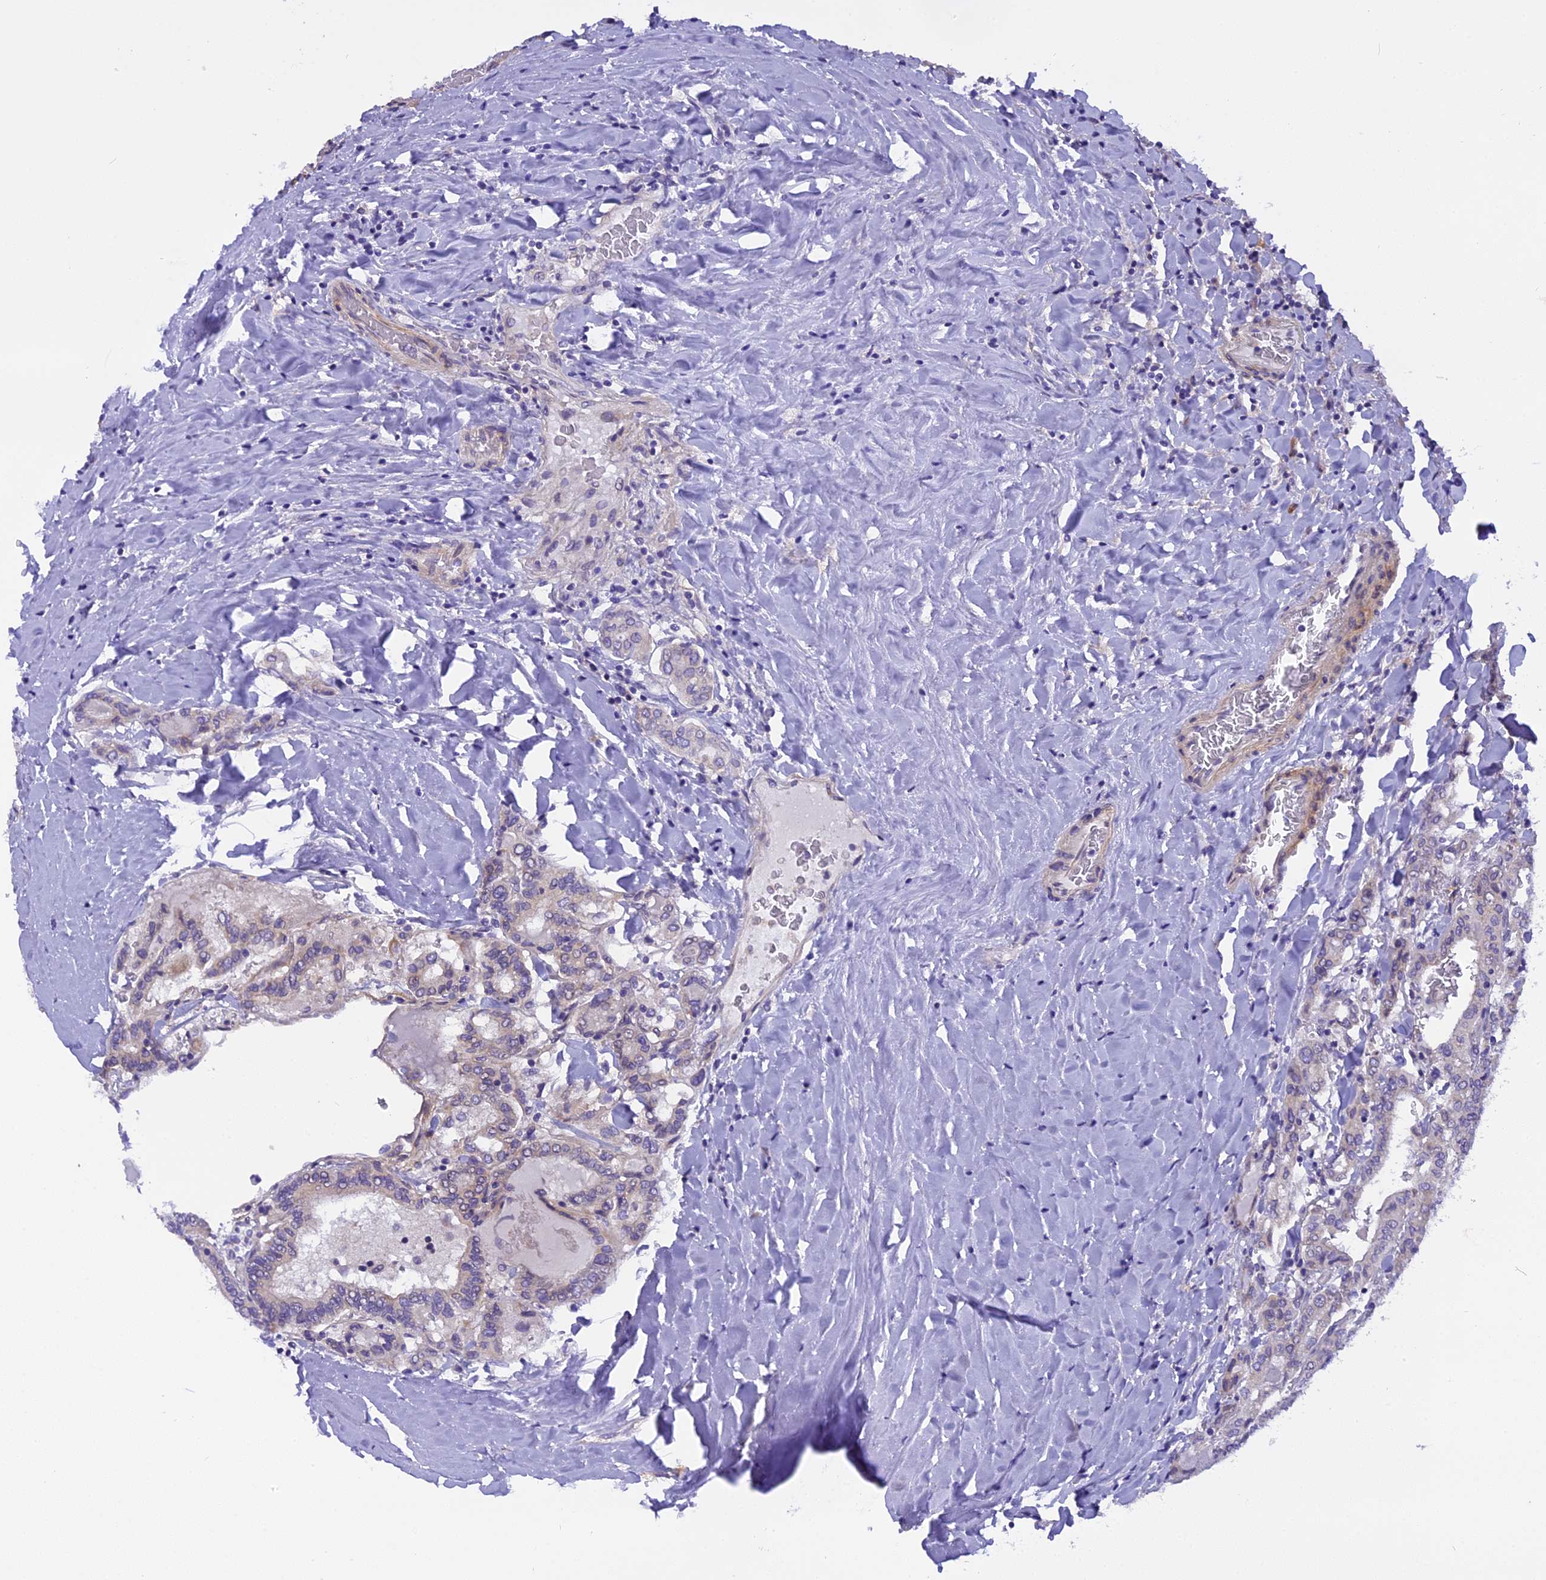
{"staining": {"intensity": "weak", "quantity": "<25%", "location": "cytoplasmic/membranous"}, "tissue": "thyroid cancer", "cell_type": "Tumor cells", "image_type": "cancer", "snomed": [{"axis": "morphology", "description": "Papillary adenocarcinoma, NOS"}, {"axis": "topography", "description": "Thyroid gland"}], "caption": "Protein analysis of papillary adenocarcinoma (thyroid) reveals no significant expression in tumor cells.", "gene": "TRIM3", "patient": {"sex": "female", "age": 72}}